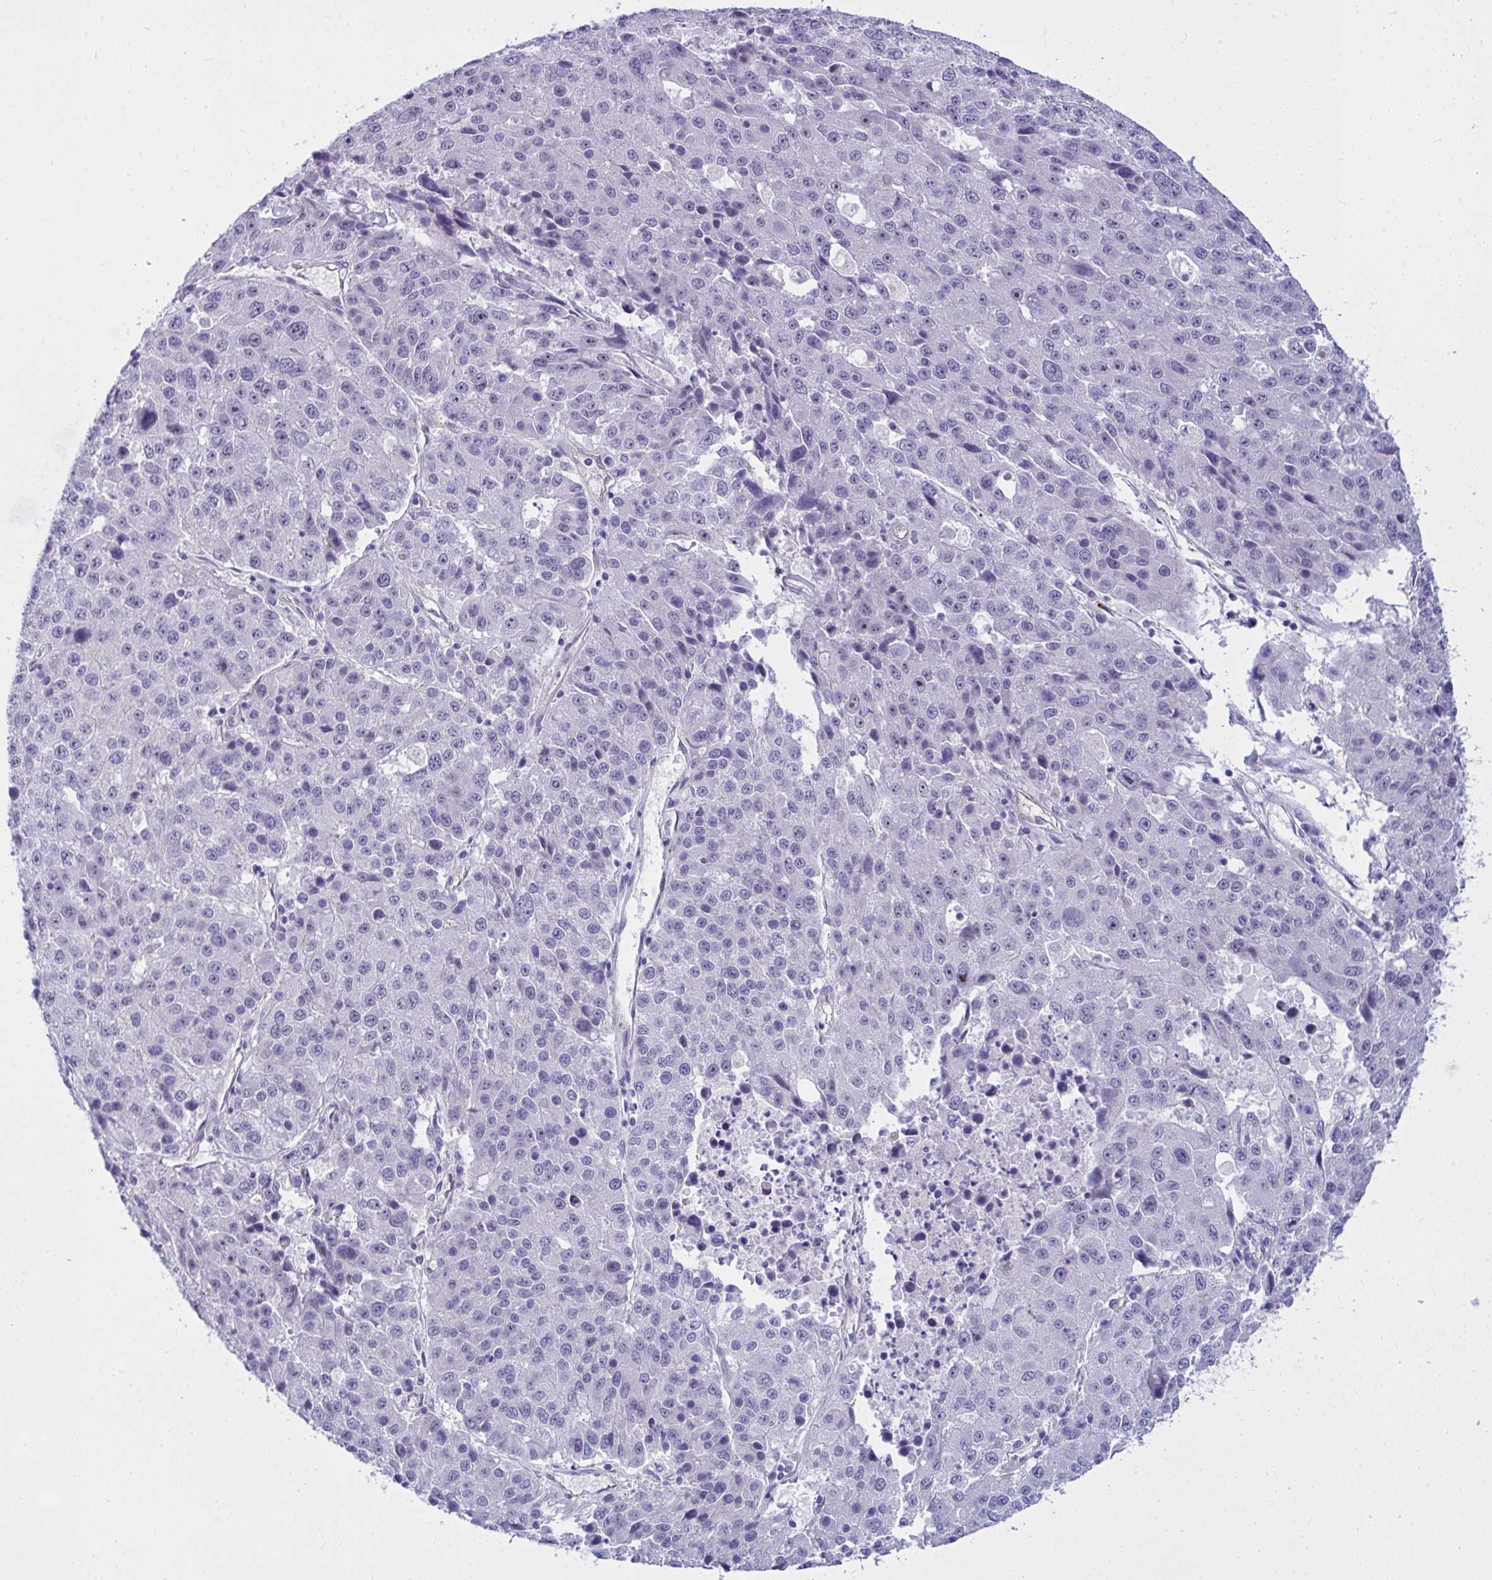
{"staining": {"intensity": "negative", "quantity": "none", "location": "none"}, "tissue": "stomach cancer", "cell_type": "Tumor cells", "image_type": "cancer", "snomed": [{"axis": "morphology", "description": "Adenocarcinoma, NOS"}, {"axis": "topography", "description": "Stomach"}], "caption": "Photomicrograph shows no significant protein staining in tumor cells of stomach cancer (adenocarcinoma).", "gene": "NFXL1", "patient": {"sex": "male", "age": 71}}